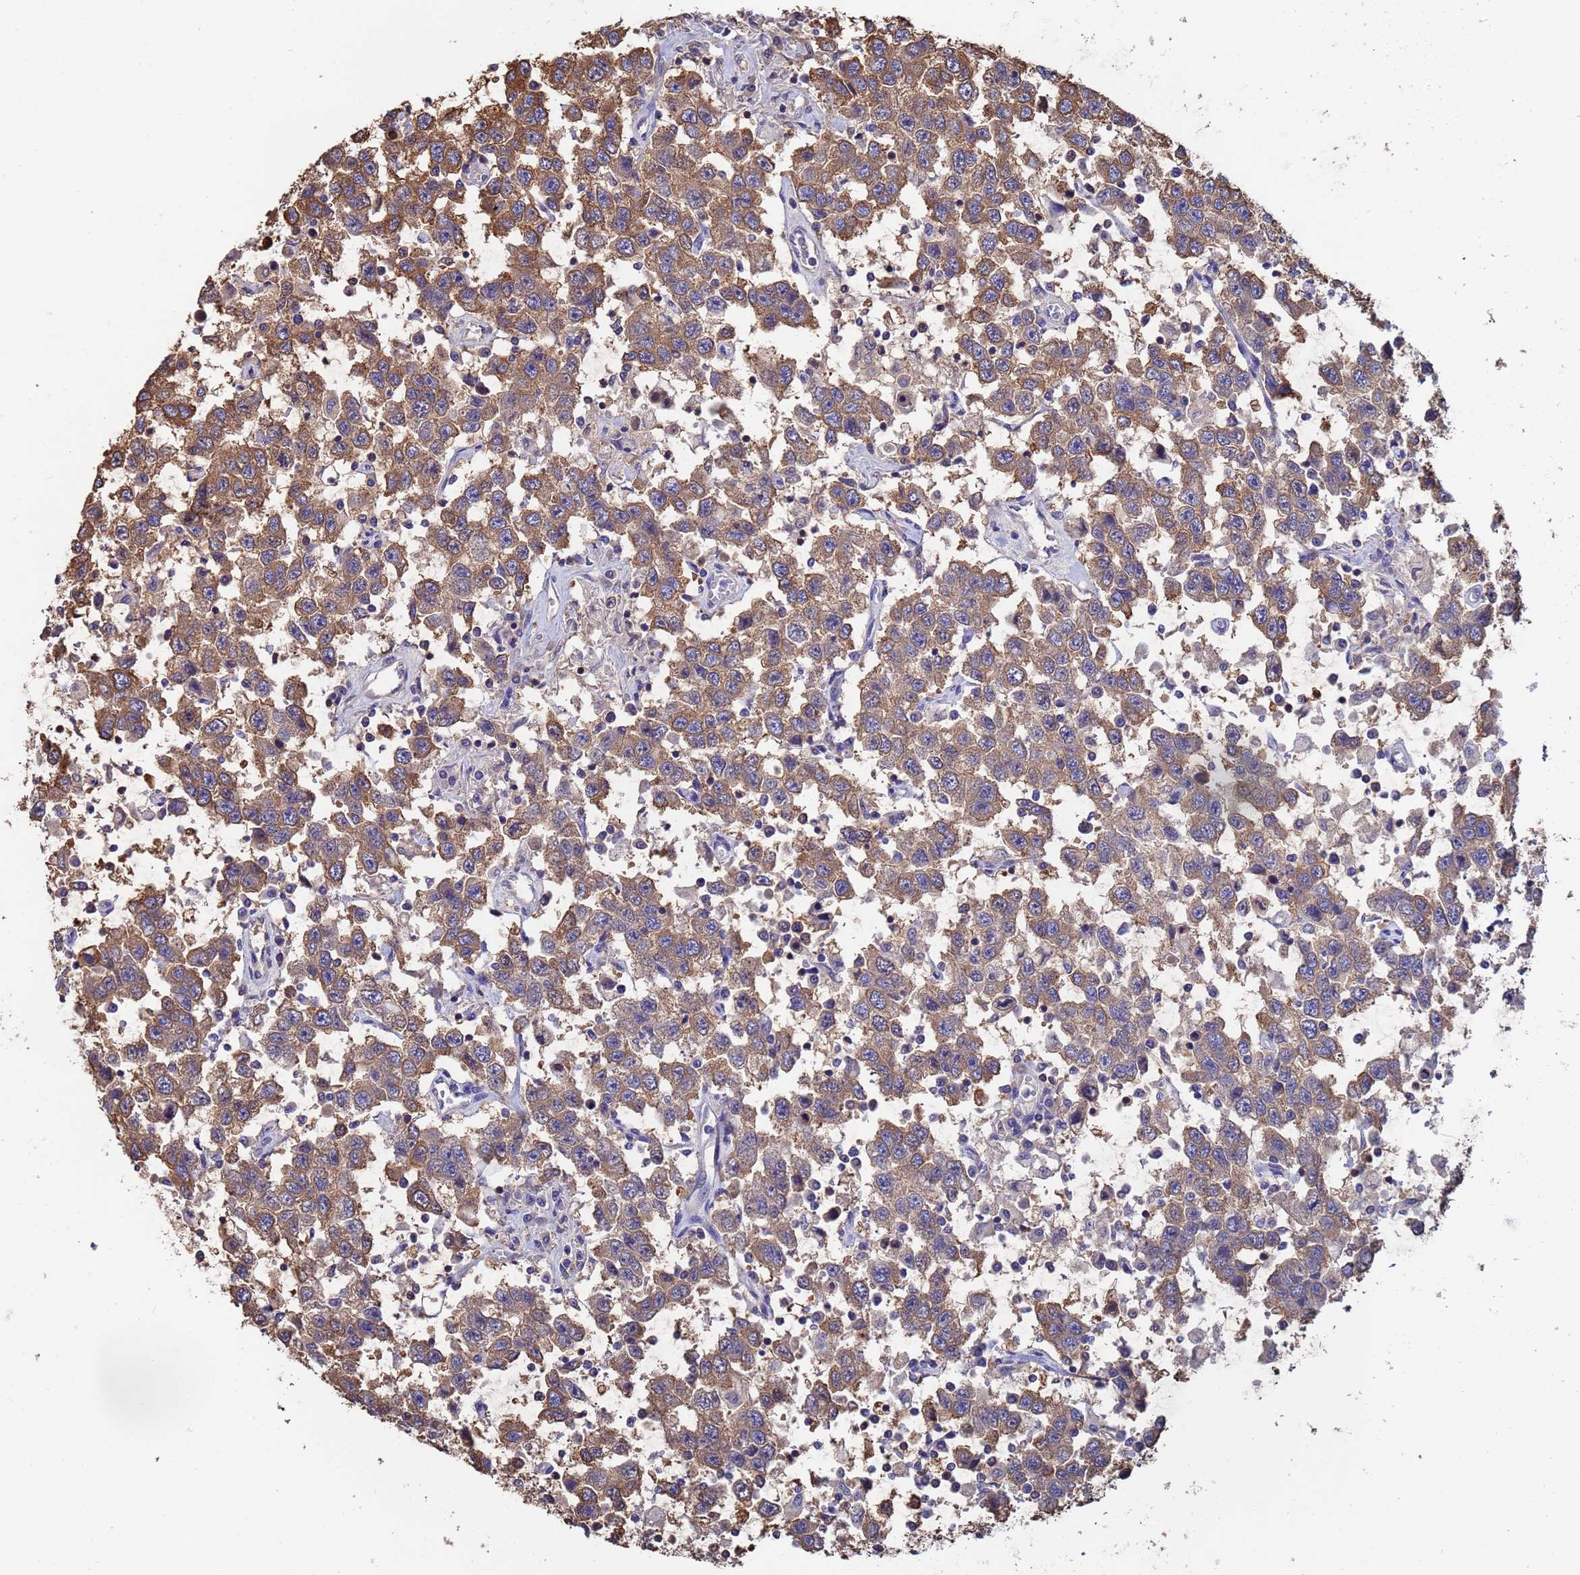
{"staining": {"intensity": "moderate", "quantity": ">75%", "location": "cytoplasmic/membranous"}, "tissue": "testis cancer", "cell_type": "Tumor cells", "image_type": "cancer", "snomed": [{"axis": "morphology", "description": "Seminoma, NOS"}, {"axis": "topography", "description": "Testis"}], "caption": "Approximately >75% of tumor cells in seminoma (testis) exhibit moderate cytoplasmic/membranous protein staining as visualized by brown immunohistochemical staining.", "gene": "FAM25A", "patient": {"sex": "male", "age": 41}}